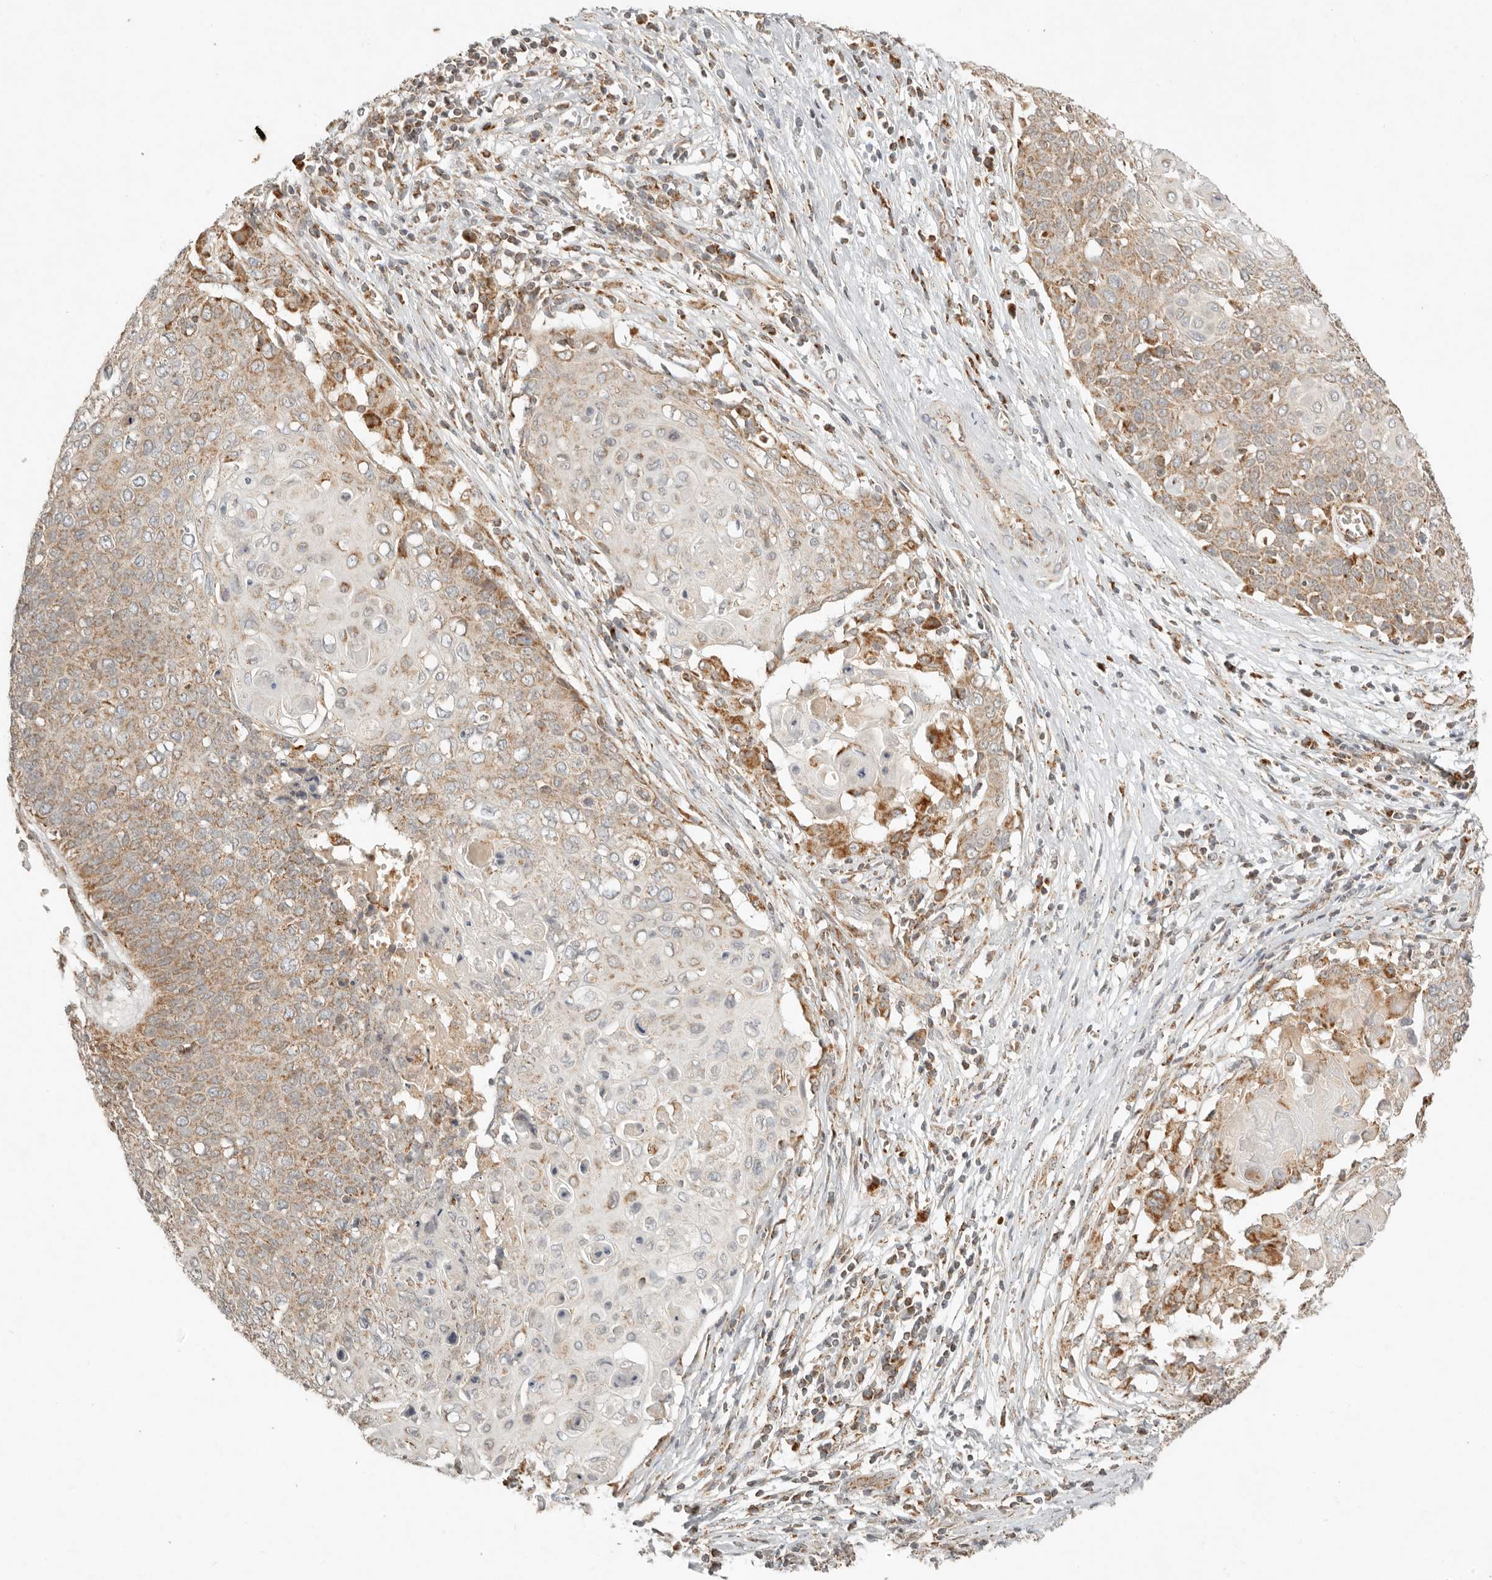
{"staining": {"intensity": "moderate", "quantity": "25%-75%", "location": "cytoplasmic/membranous"}, "tissue": "cervical cancer", "cell_type": "Tumor cells", "image_type": "cancer", "snomed": [{"axis": "morphology", "description": "Squamous cell carcinoma, NOS"}, {"axis": "topography", "description": "Cervix"}], "caption": "Squamous cell carcinoma (cervical) stained with DAB (3,3'-diaminobenzidine) immunohistochemistry exhibits medium levels of moderate cytoplasmic/membranous staining in about 25%-75% of tumor cells.", "gene": "MRPL55", "patient": {"sex": "female", "age": 39}}